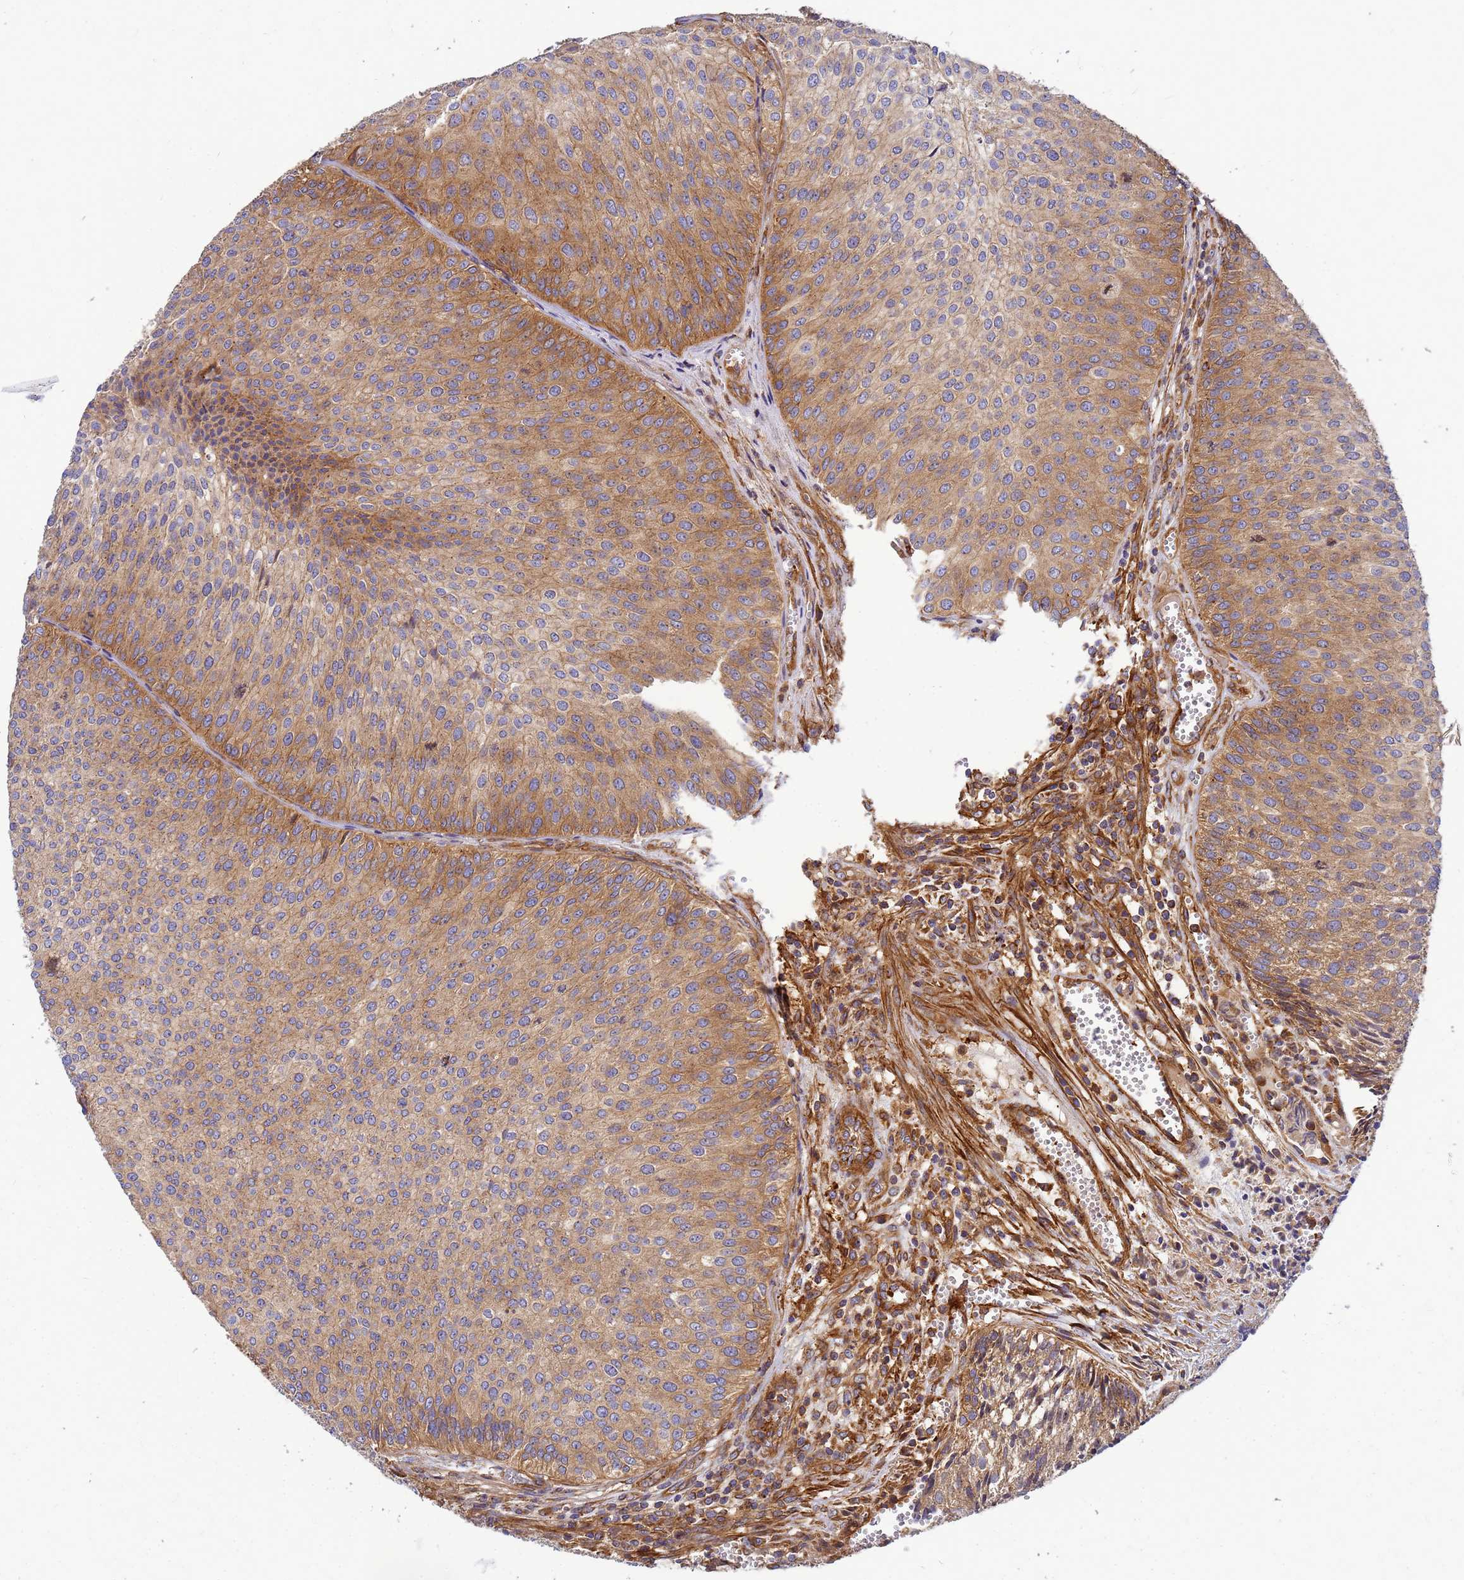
{"staining": {"intensity": "moderate", "quantity": "25%-75%", "location": "cytoplasmic/membranous"}, "tissue": "urothelial cancer", "cell_type": "Tumor cells", "image_type": "cancer", "snomed": [{"axis": "morphology", "description": "Urothelial carcinoma, Low grade"}, {"axis": "topography", "description": "Urinary bladder"}], "caption": "DAB (3,3'-diaminobenzidine) immunohistochemical staining of urothelial carcinoma (low-grade) shows moderate cytoplasmic/membranous protein positivity in approximately 25%-75% of tumor cells.", "gene": "C2CD5", "patient": {"sex": "male", "age": 84}}